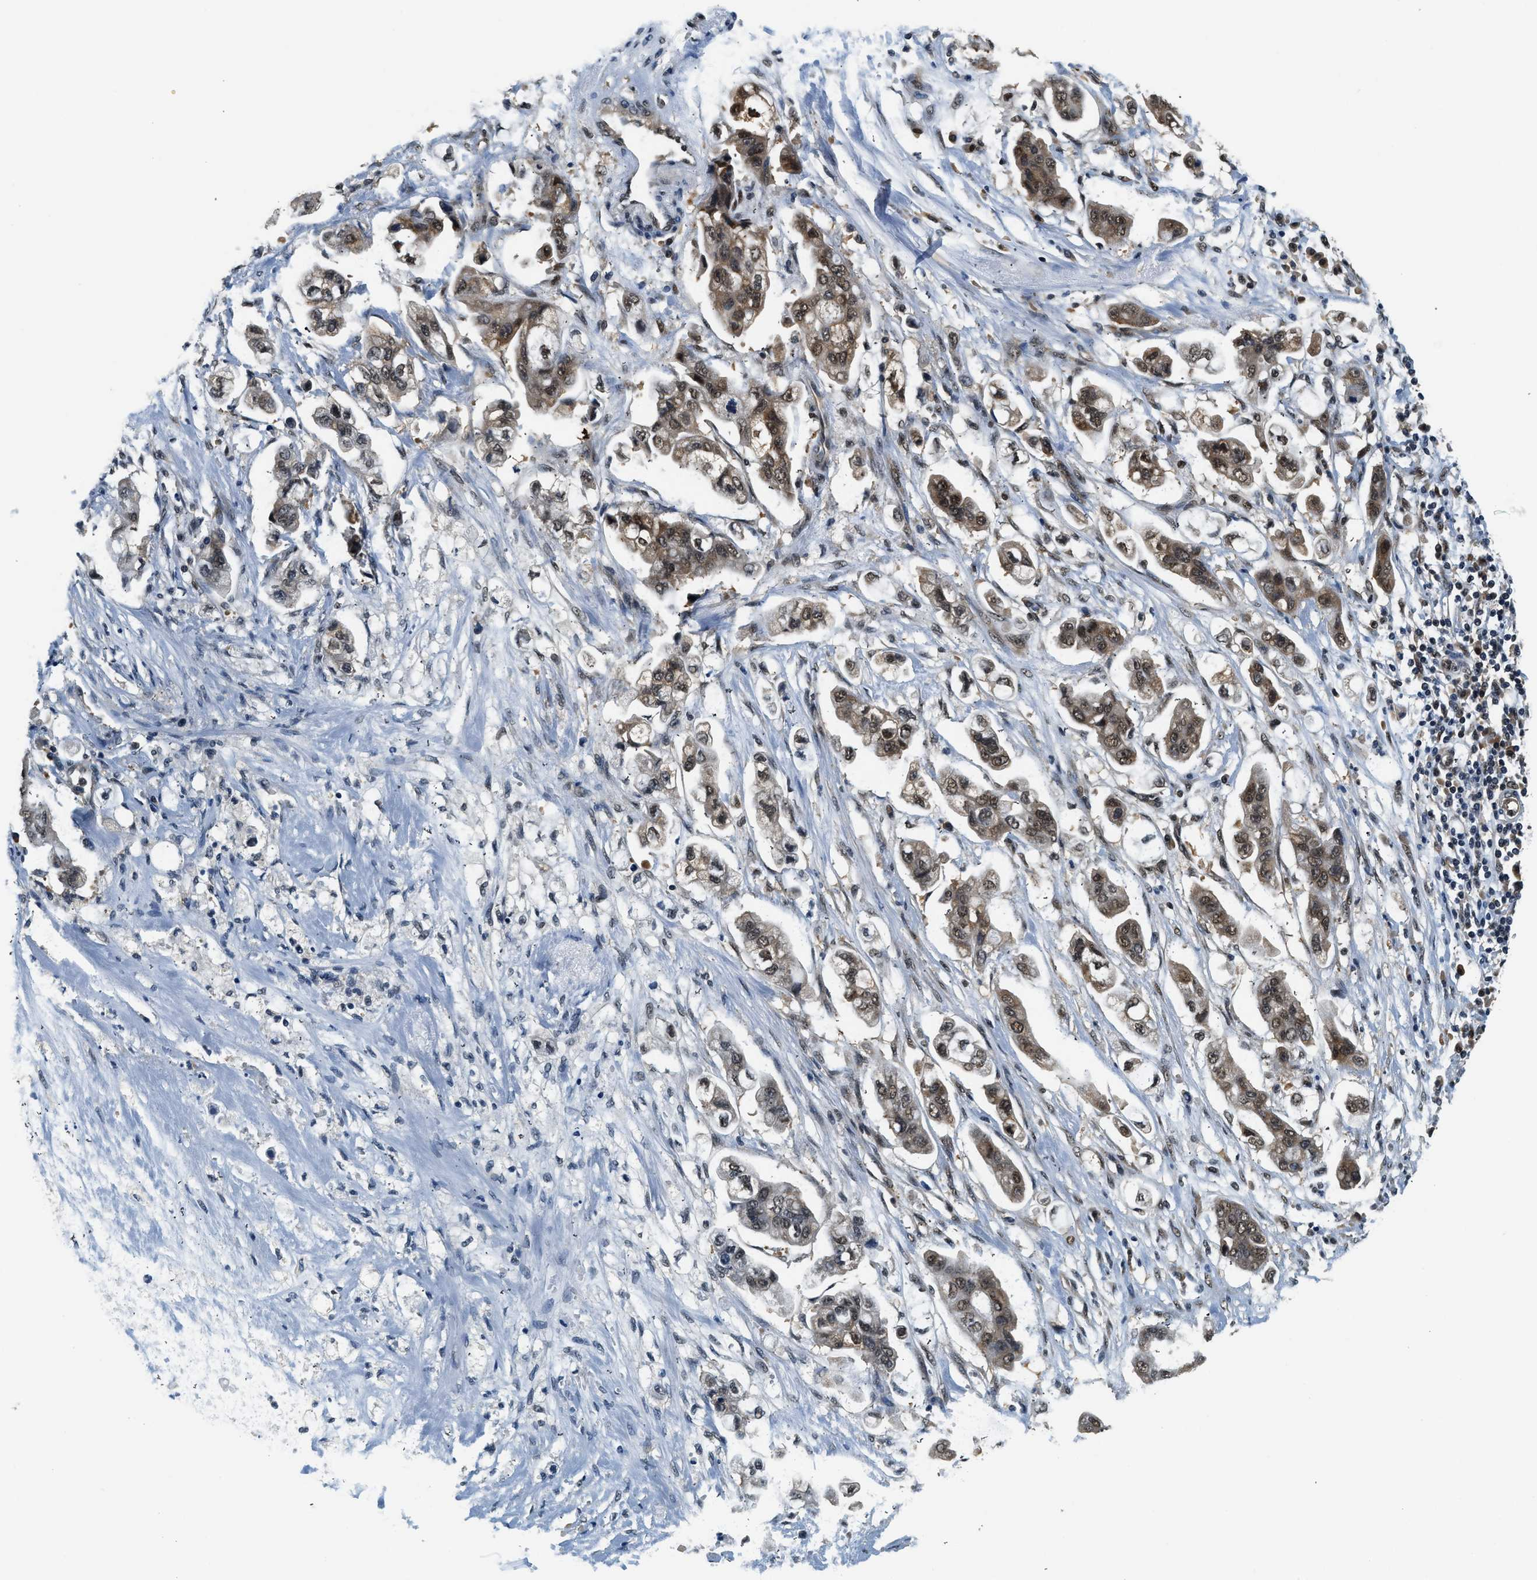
{"staining": {"intensity": "strong", "quantity": ">75%", "location": "cytoplasmic/membranous,nuclear"}, "tissue": "stomach cancer", "cell_type": "Tumor cells", "image_type": "cancer", "snomed": [{"axis": "morphology", "description": "Adenocarcinoma, NOS"}, {"axis": "topography", "description": "Stomach"}], "caption": "Immunohistochemistry staining of stomach cancer (adenocarcinoma), which displays high levels of strong cytoplasmic/membranous and nuclear staining in approximately >75% of tumor cells indicating strong cytoplasmic/membranous and nuclear protein staining. The staining was performed using DAB (brown) for protein detection and nuclei were counterstained in hematoxylin (blue).", "gene": "PSMD3", "patient": {"sex": "male", "age": 62}}